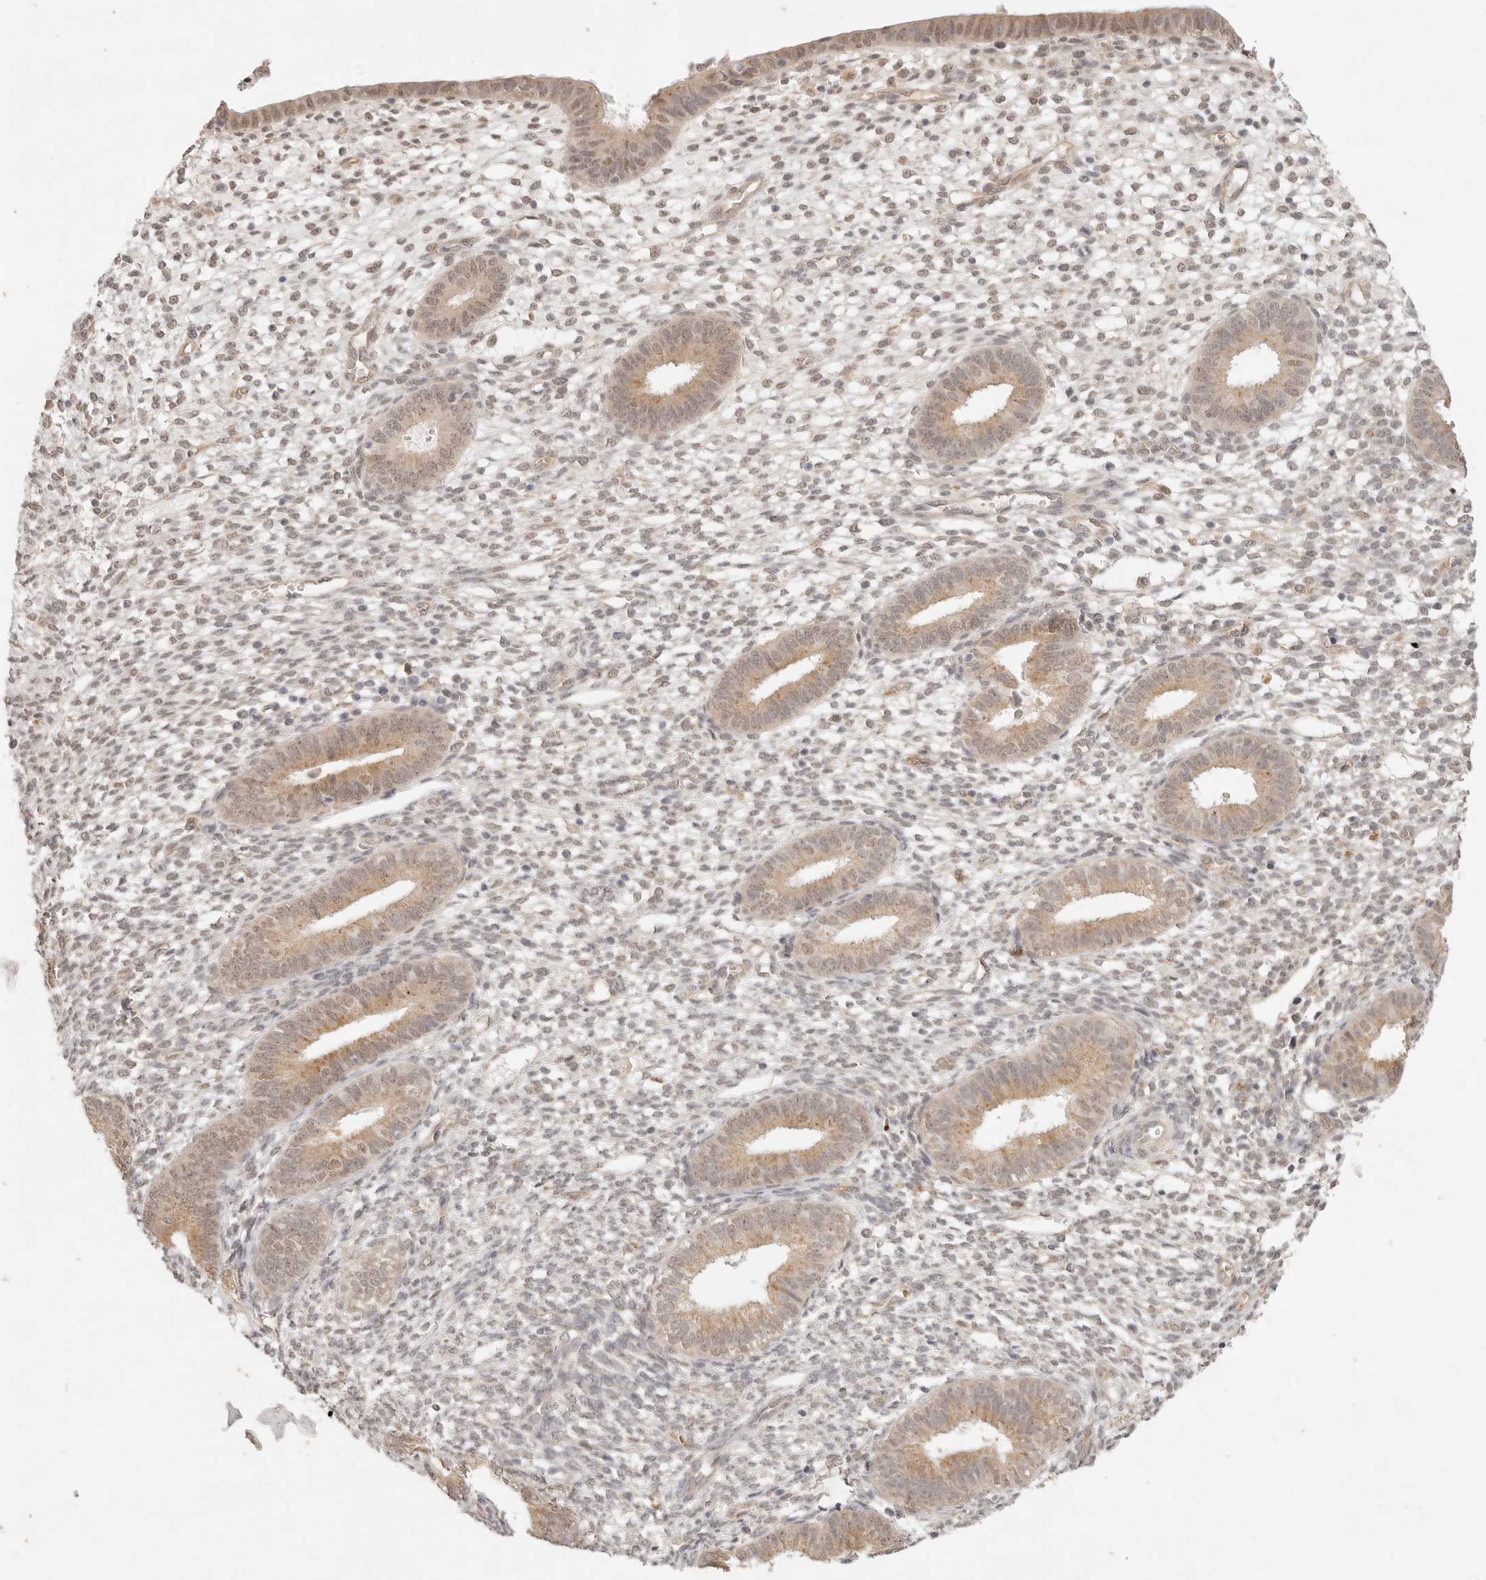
{"staining": {"intensity": "weak", "quantity": "<25%", "location": "cytoplasmic/membranous"}, "tissue": "endometrium", "cell_type": "Cells in endometrial stroma", "image_type": "normal", "snomed": [{"axis": "morphology", "description": "Normal tissue, NOS"}, {"axis": "topography", "description": "Endometrium"}], "caption": "High power microscopy image of an IHC photomicrograph of benign endometrium, revealing no significant expression in cells in endometrial stroma.", "gene": "GPR156", "patient": {"sex": "female", "age": 46}}